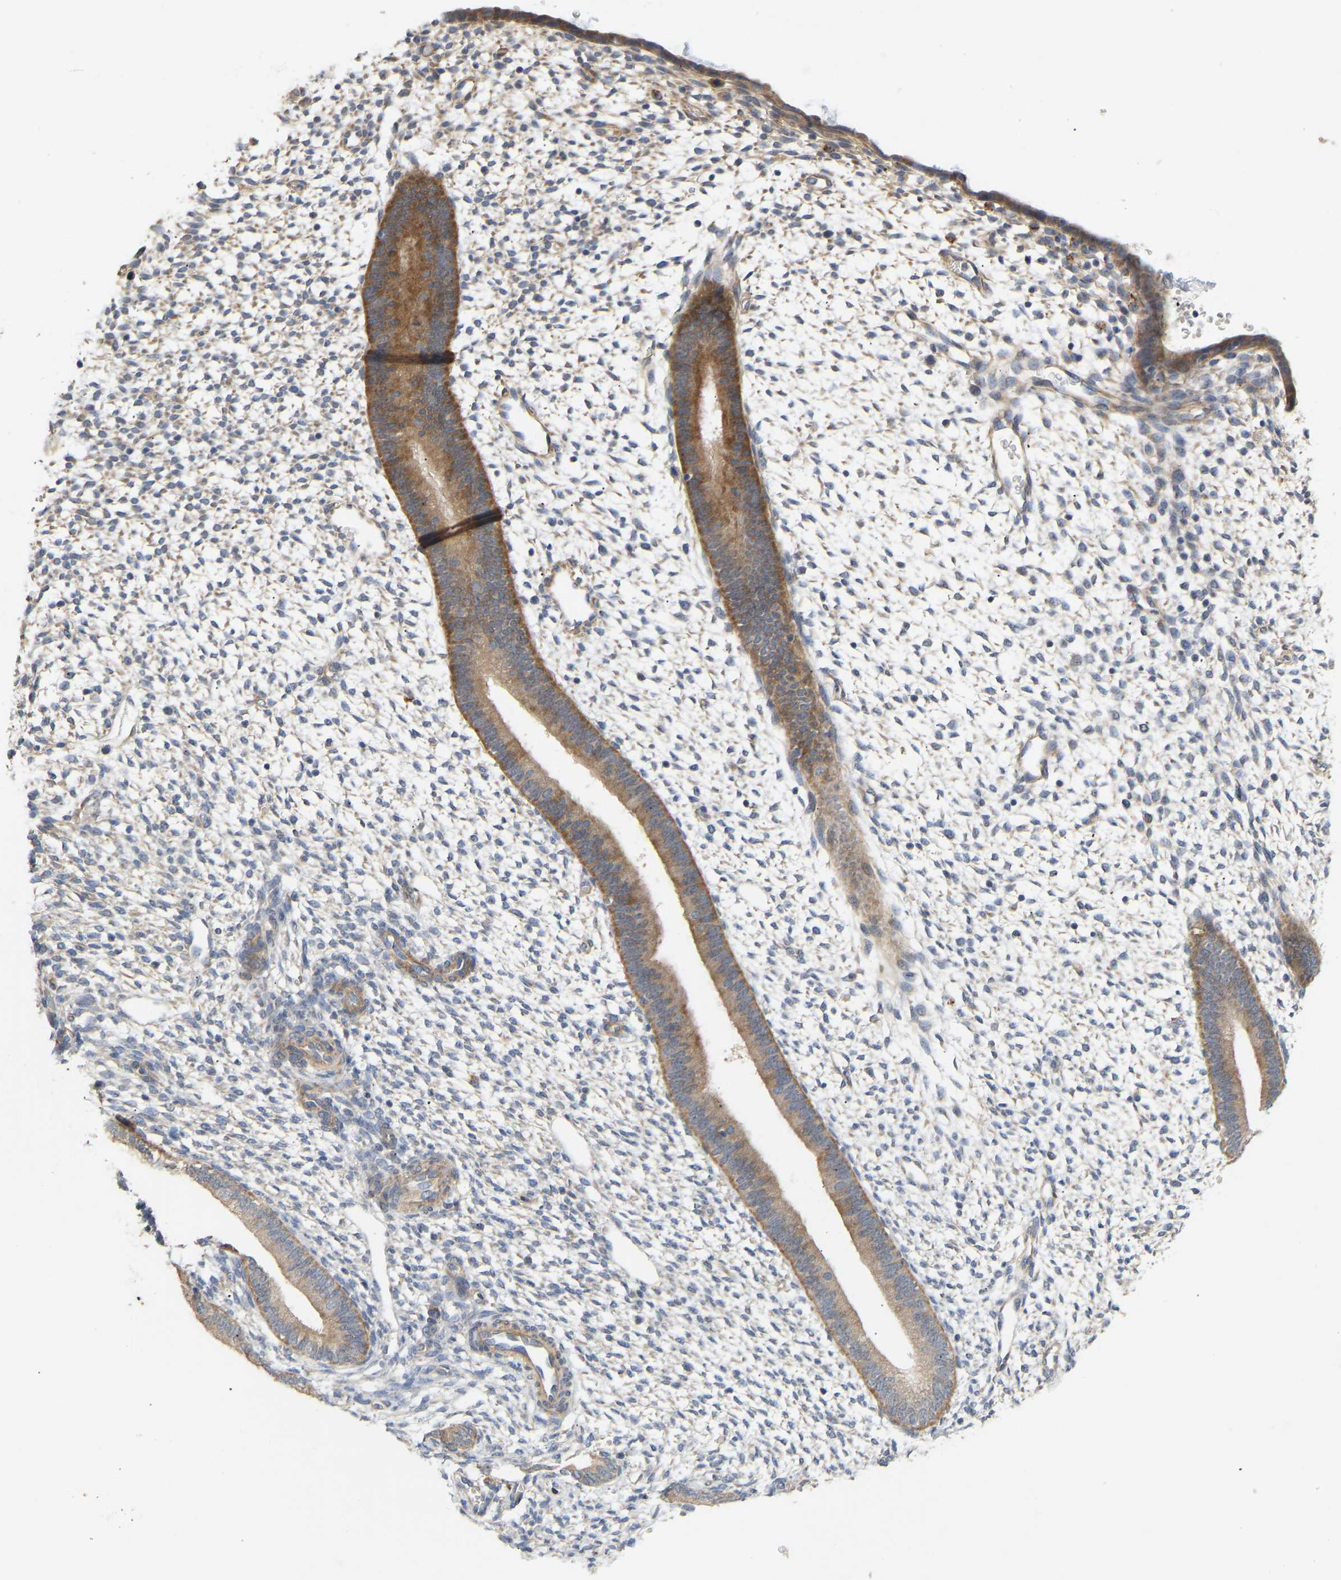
{"staining": {"intensity": "weak", "quantity": "<25%", "location": "cytoplasmic/membranous"}, "tissue": "endometrium", "cell_type": "Cells in endometrial stroma", "image_type": "normal", "snomed": [{"axis": "morphology", "description": "Normal tissue, NOS"}, {"axis": "topography", "description": "Endometrium"}], "caption": "Cells in endometrial stroma show no significant staining in normal endometrium. (DAB immunohistochemistry with hematoxylin counter stain).", "gene": "HACD2", "patient": {"sex": "female", "age": 46}}